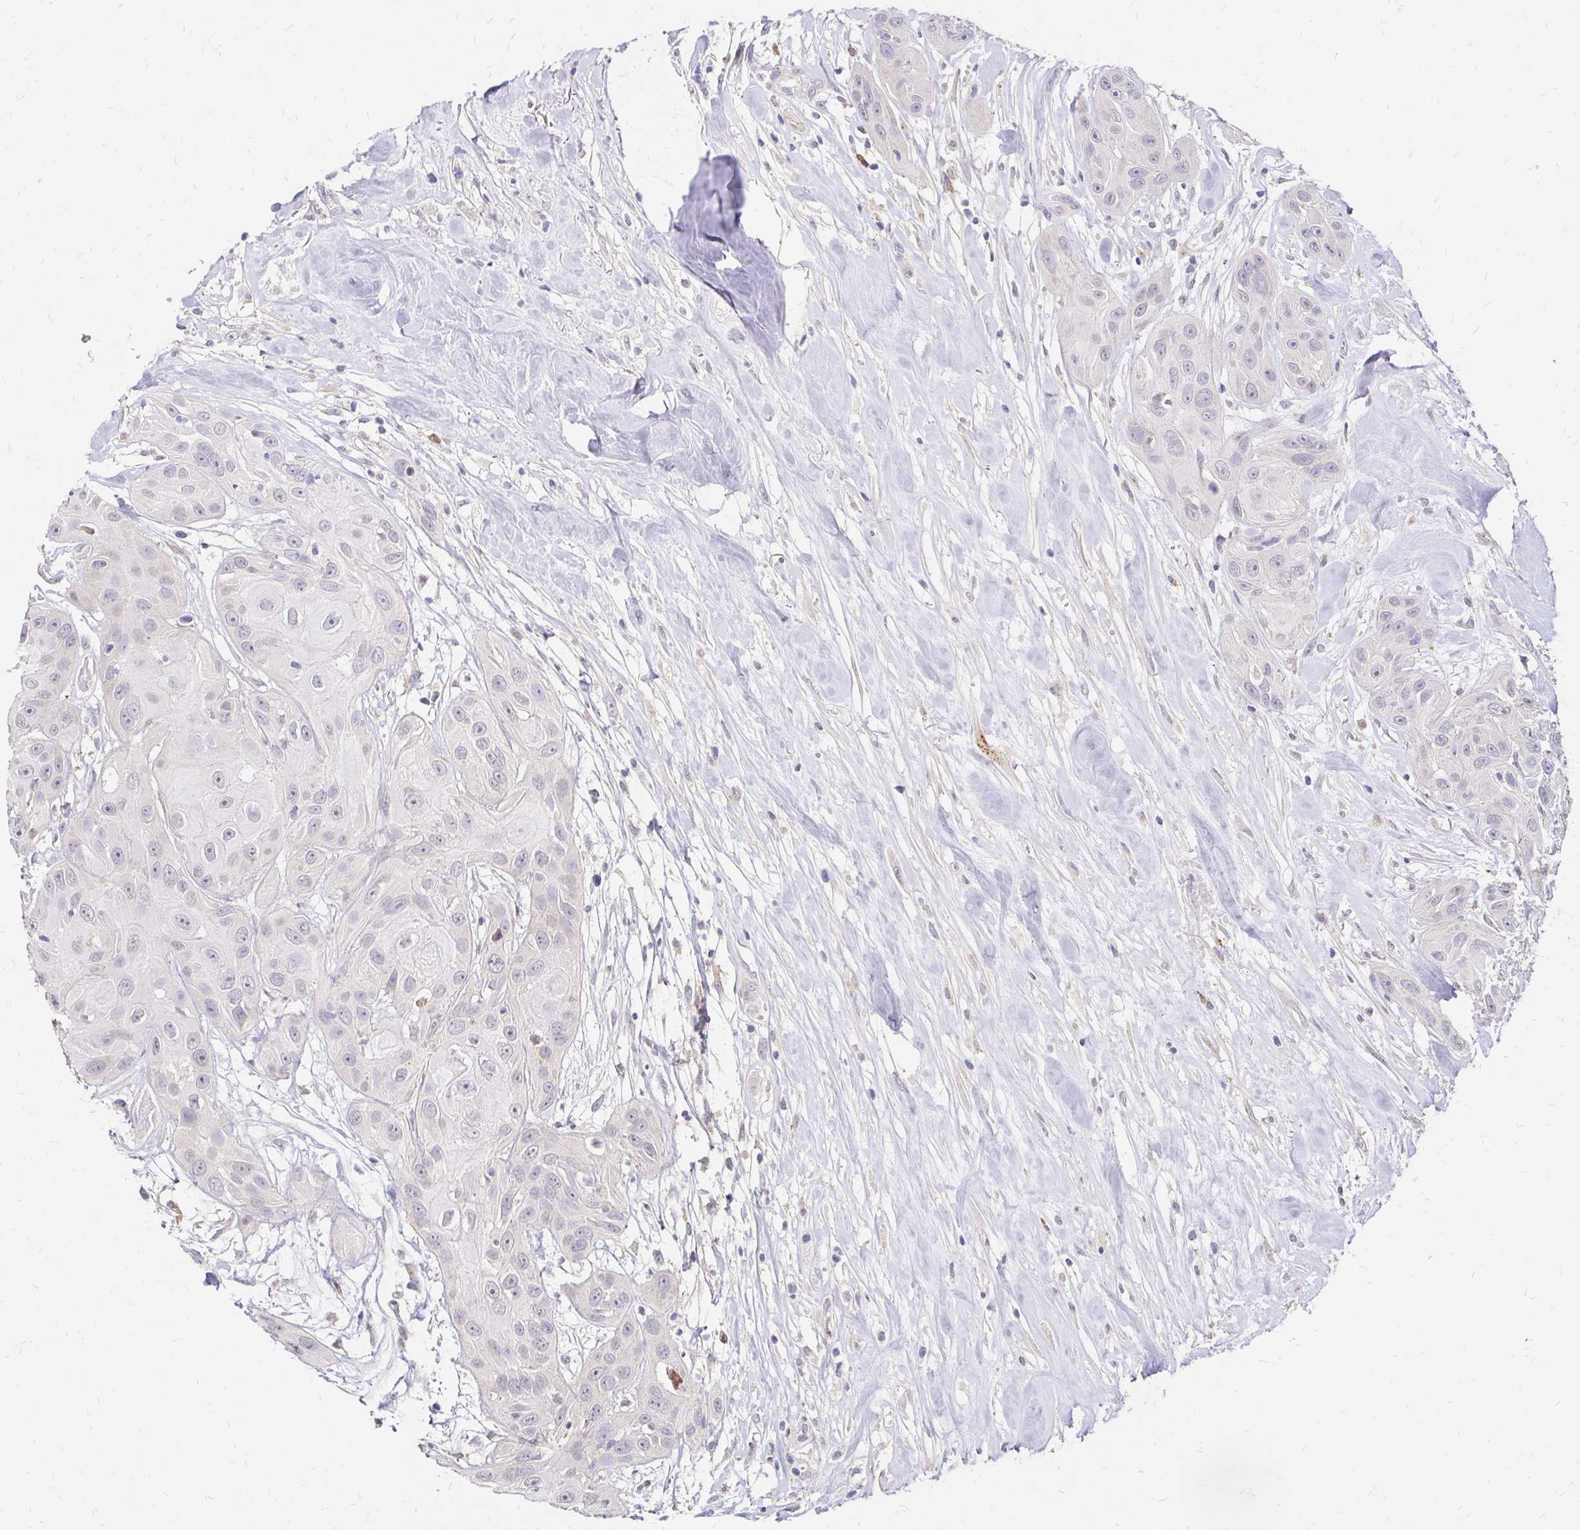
{"staining": {"intensity": "negative", "quantity": "none", "location": "none"}, "tissue": "head and neck cancer", "cell_type": "Tumor cells", "image_type": "cancer", "snomed": [{"axis": "morphology", "description": "Squamous cell carcinoma, NOS"}, {"axis": "topography", "description": "Oral tissue"}, {"axis": "topography", "description": "Head-Neck"}], "caption": "Head and neck cancer stained for a protein using immunohistochemistry displays no positivity tumor cells.", "gene": "PRIMA1", "patient": {"sex": "male", "age": 77}}